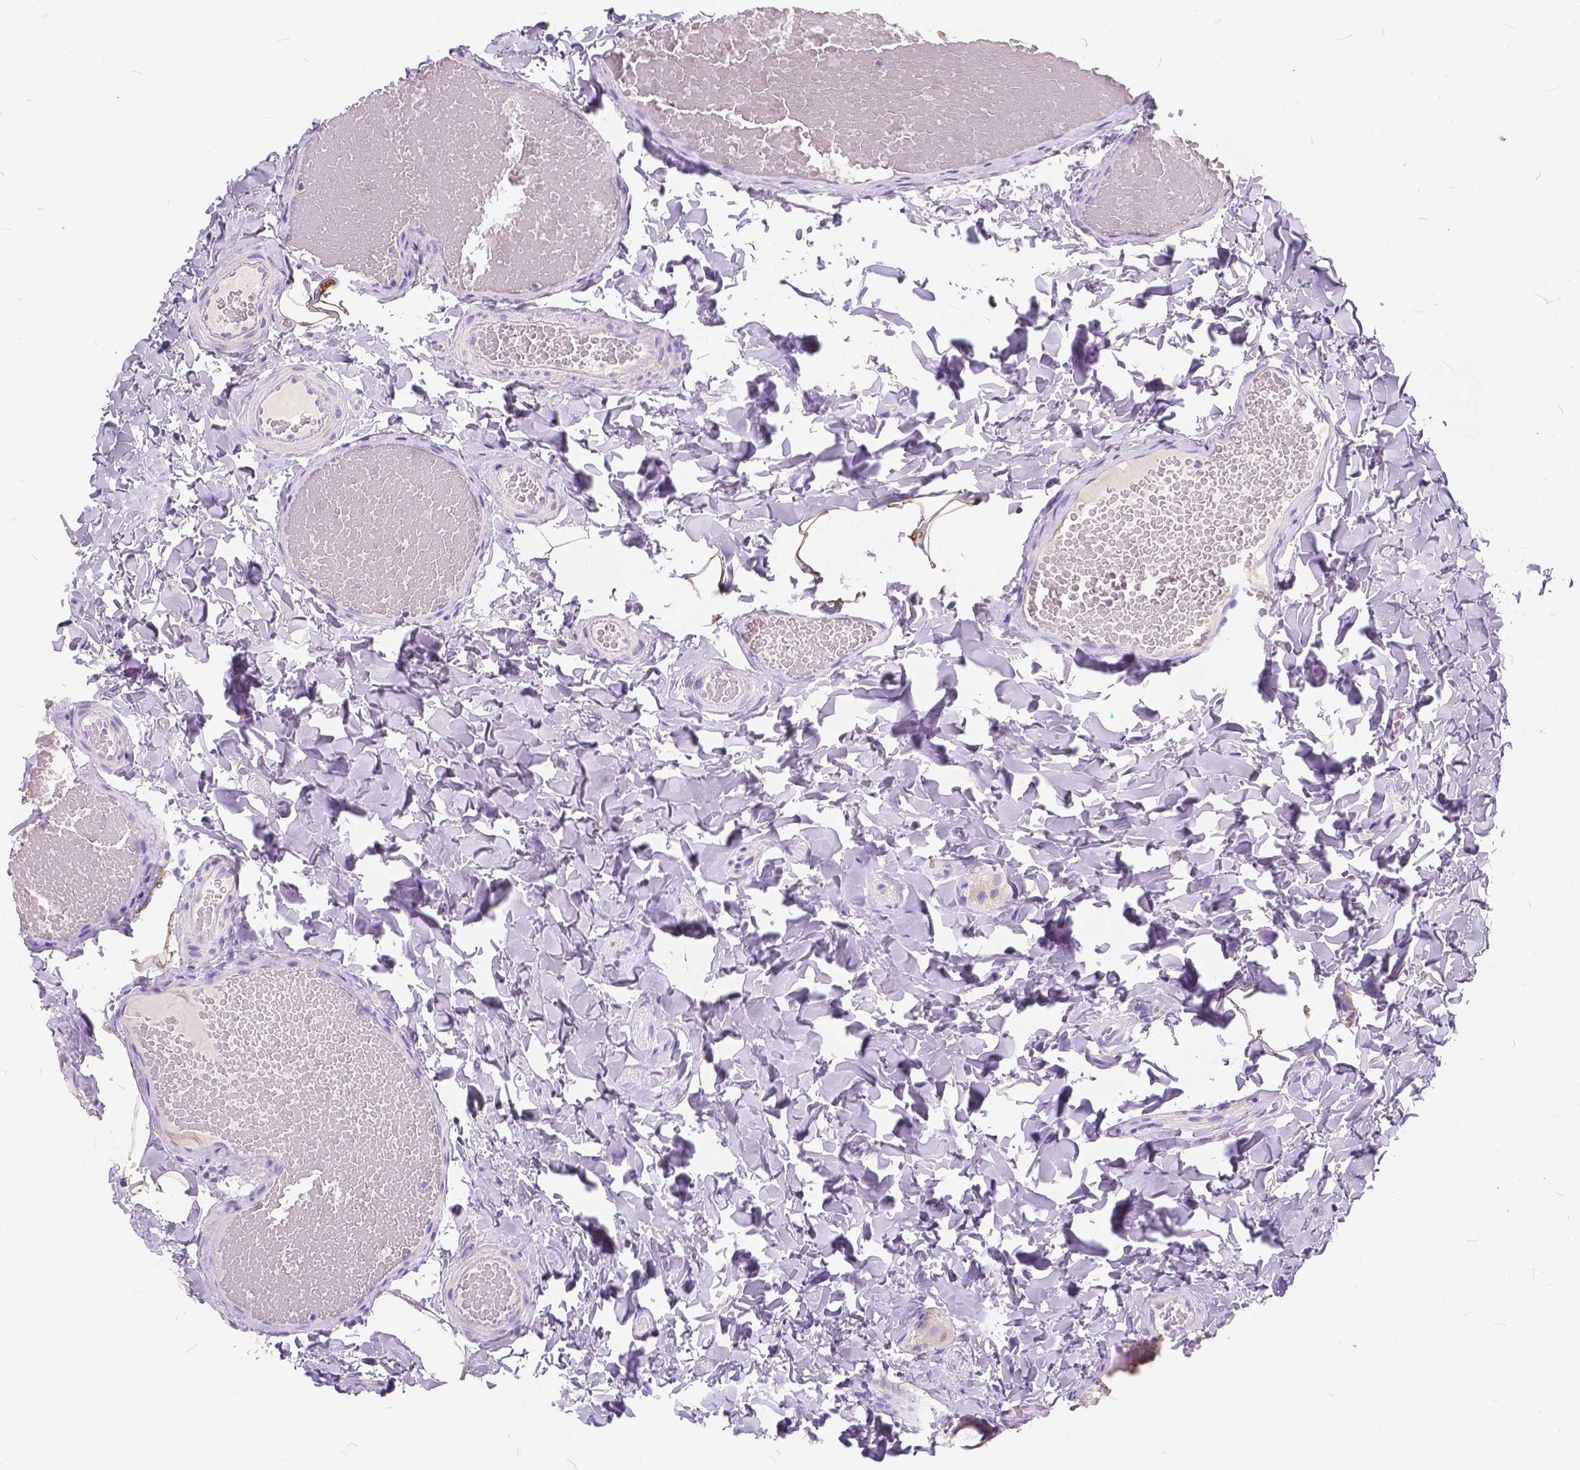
{"staining": {"intensity": "negative", "quantity": "none", "location": "none"}, "tissue": "colon", "cell_type": "Endothelial cells", "image_type": "normal", "snomed": [{"axis": "morphology", "description": "Normal tissue, NOS"}, {"axis": "topography", "description": "Colon"}], "caption": "Colon stained for a protein using IHC exhibits no staining endothelial cells.", "gene": "PEX11G", "patient": {"sex": "male", "age": 47}}